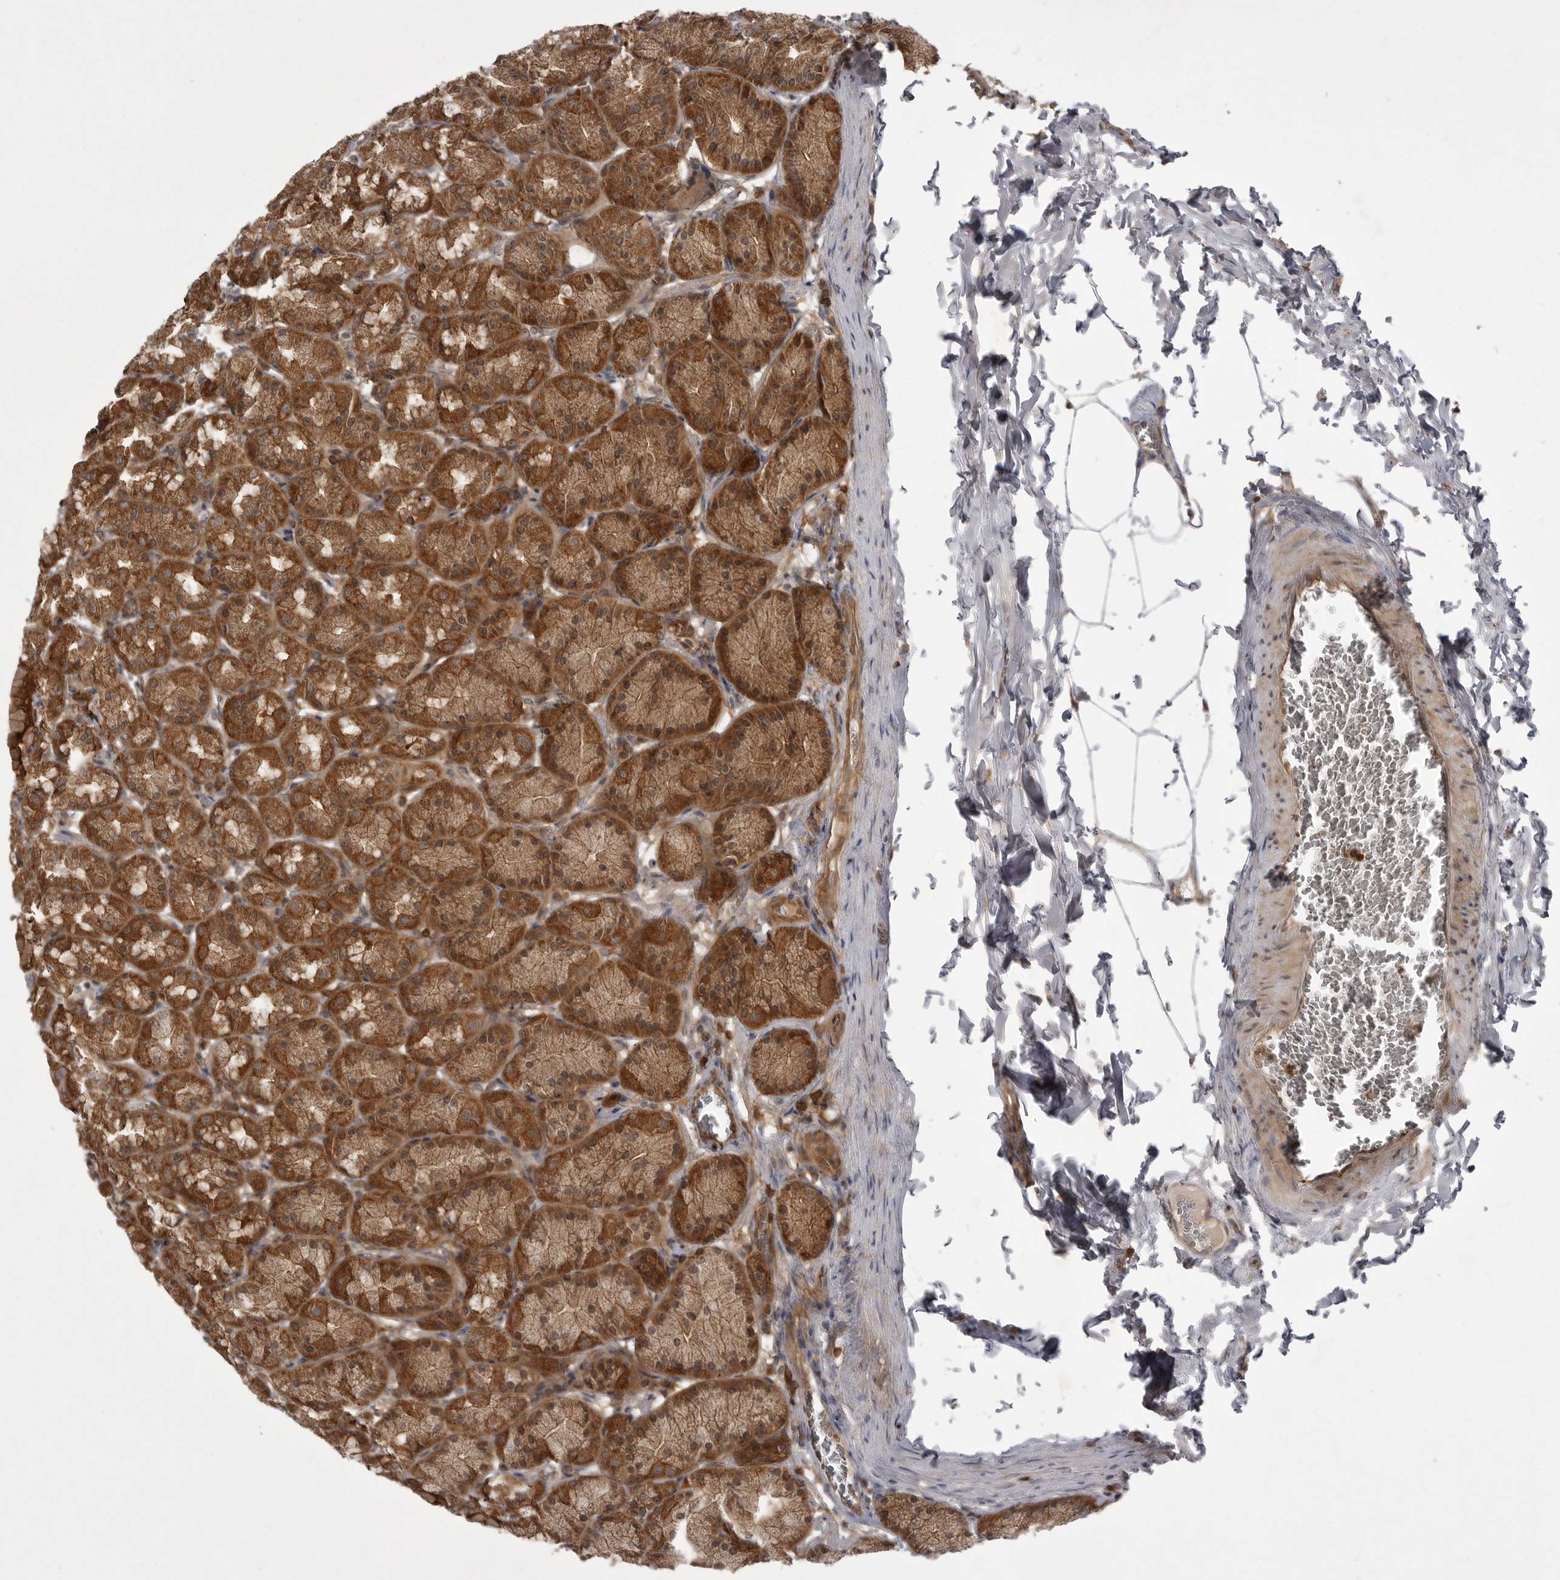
{"staining": {"intensity": "strong", "quantity": ">75%", "location": "cytoplasmic/membranous"}, "tissue": "stomach", "cell_type": "Glandular cells", "image_type": "normal", "snomed": [{"axis": "morphology", "description": "Normal tissue, NOS"}, {"axis": "topography", "description": "Stomach"}], "caption": "Stomach stained with a brown dye demonstrates strong cytoplasmic/membranous positive staining in approximately >75% of glandular cells.", "gene": "STK24", "patient": {"sex": "male", "age": 42}}